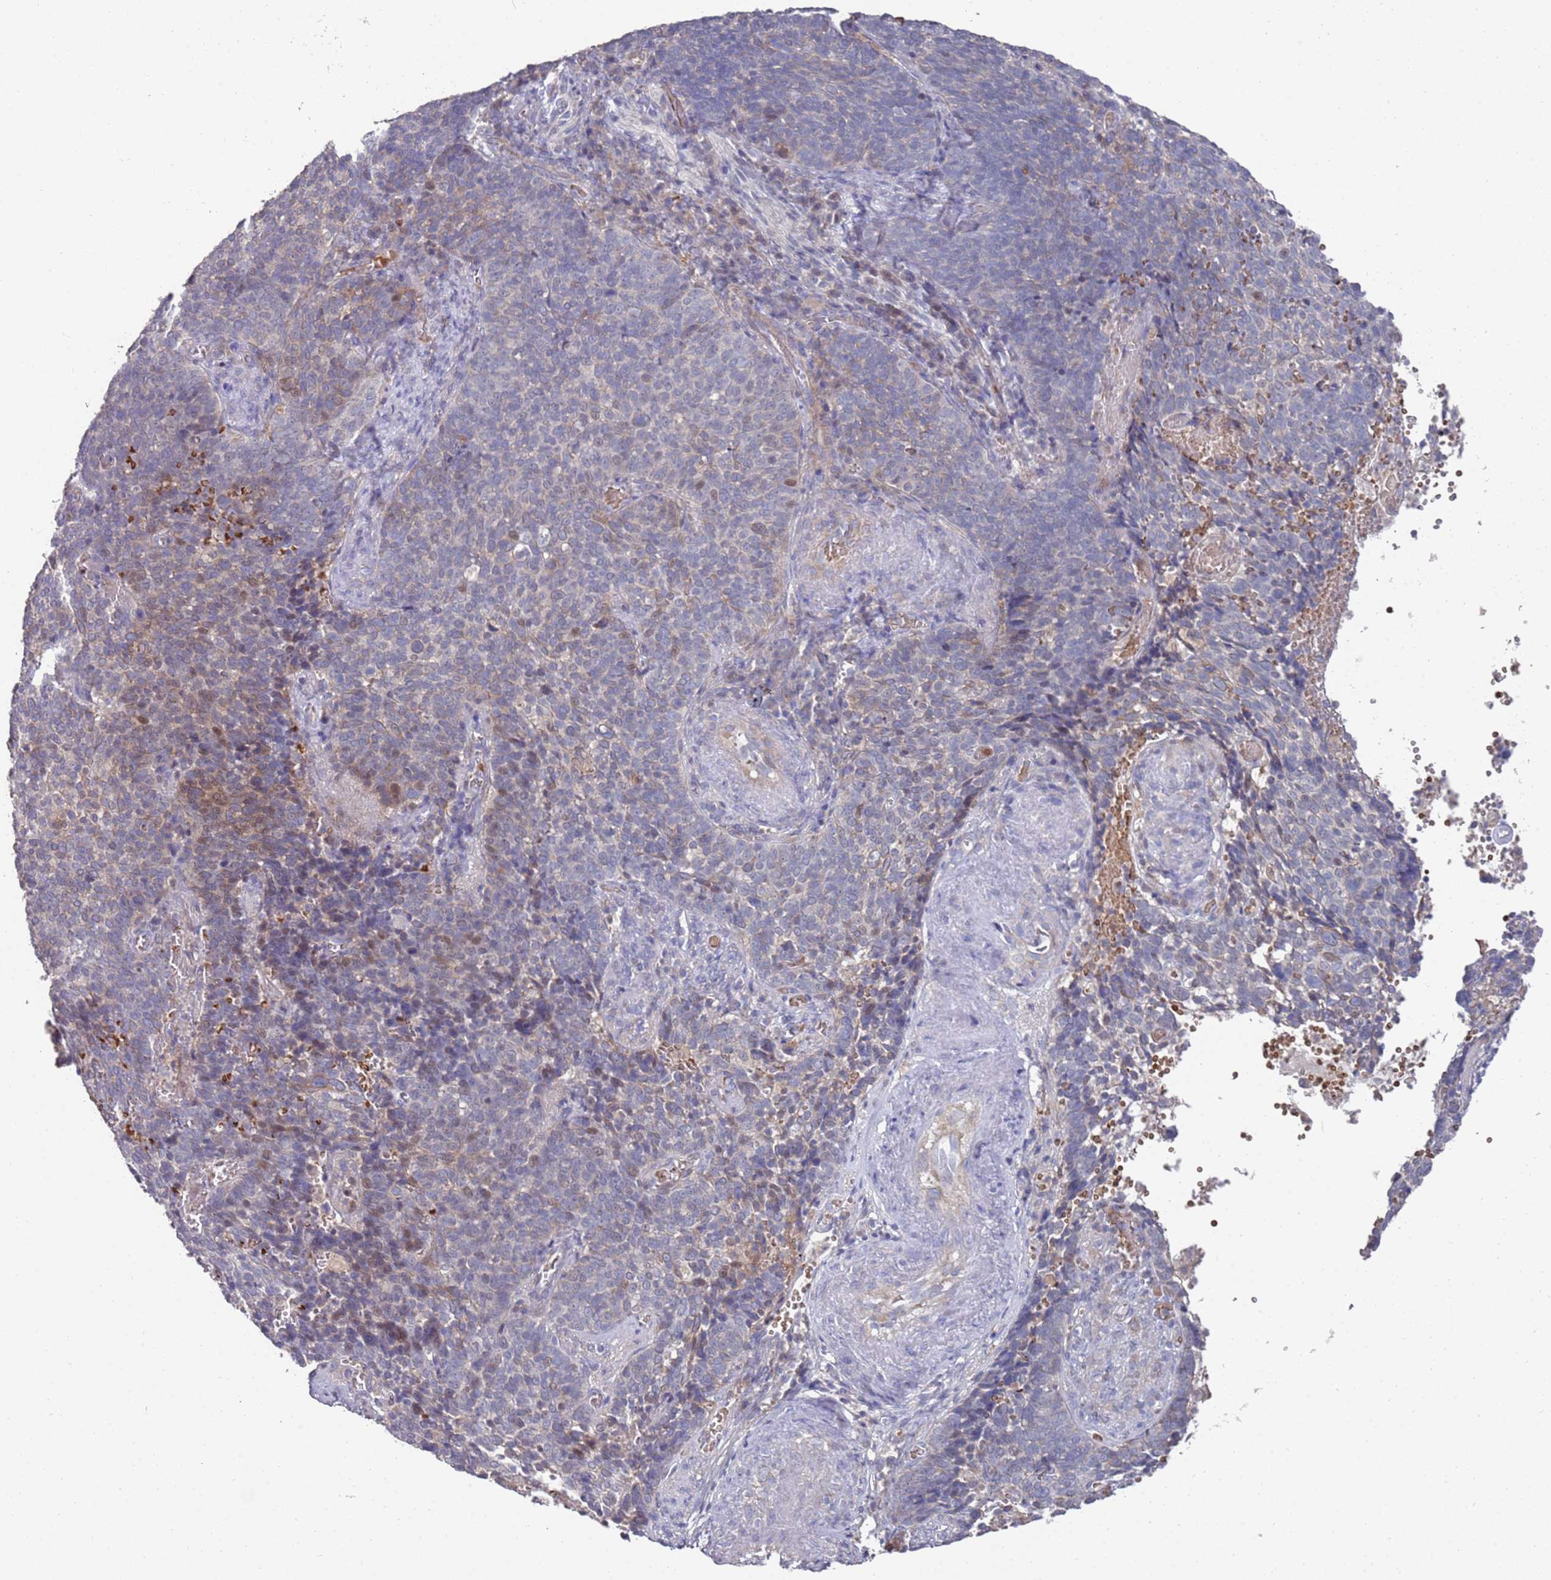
{"staining": {"intensity": "weak", "quantity": "<25%", "location": "cytoplasmic/membranous"}, "tissue": "cervical cancer", "cell_type": "Tumor cells", "image_type": "cancer", "snomed": [{"axis": "morphology", "description": "Normal tissue, NOS"}, {"axis": "morphology", "description": "Squamous cell carcinoma, NOS"}, {"axis": "topography", "description": "Cervix"}], "caption": "The immunohistochemistry (IHC) micrograph has no significant staining in tumor cells of squamous cell carcinoma (cervical) tissue. (DAB immunohistochemistry (IHC), high magnification).", "gene": "LACC1", "patient": {"sex": "female", "age": 39}}